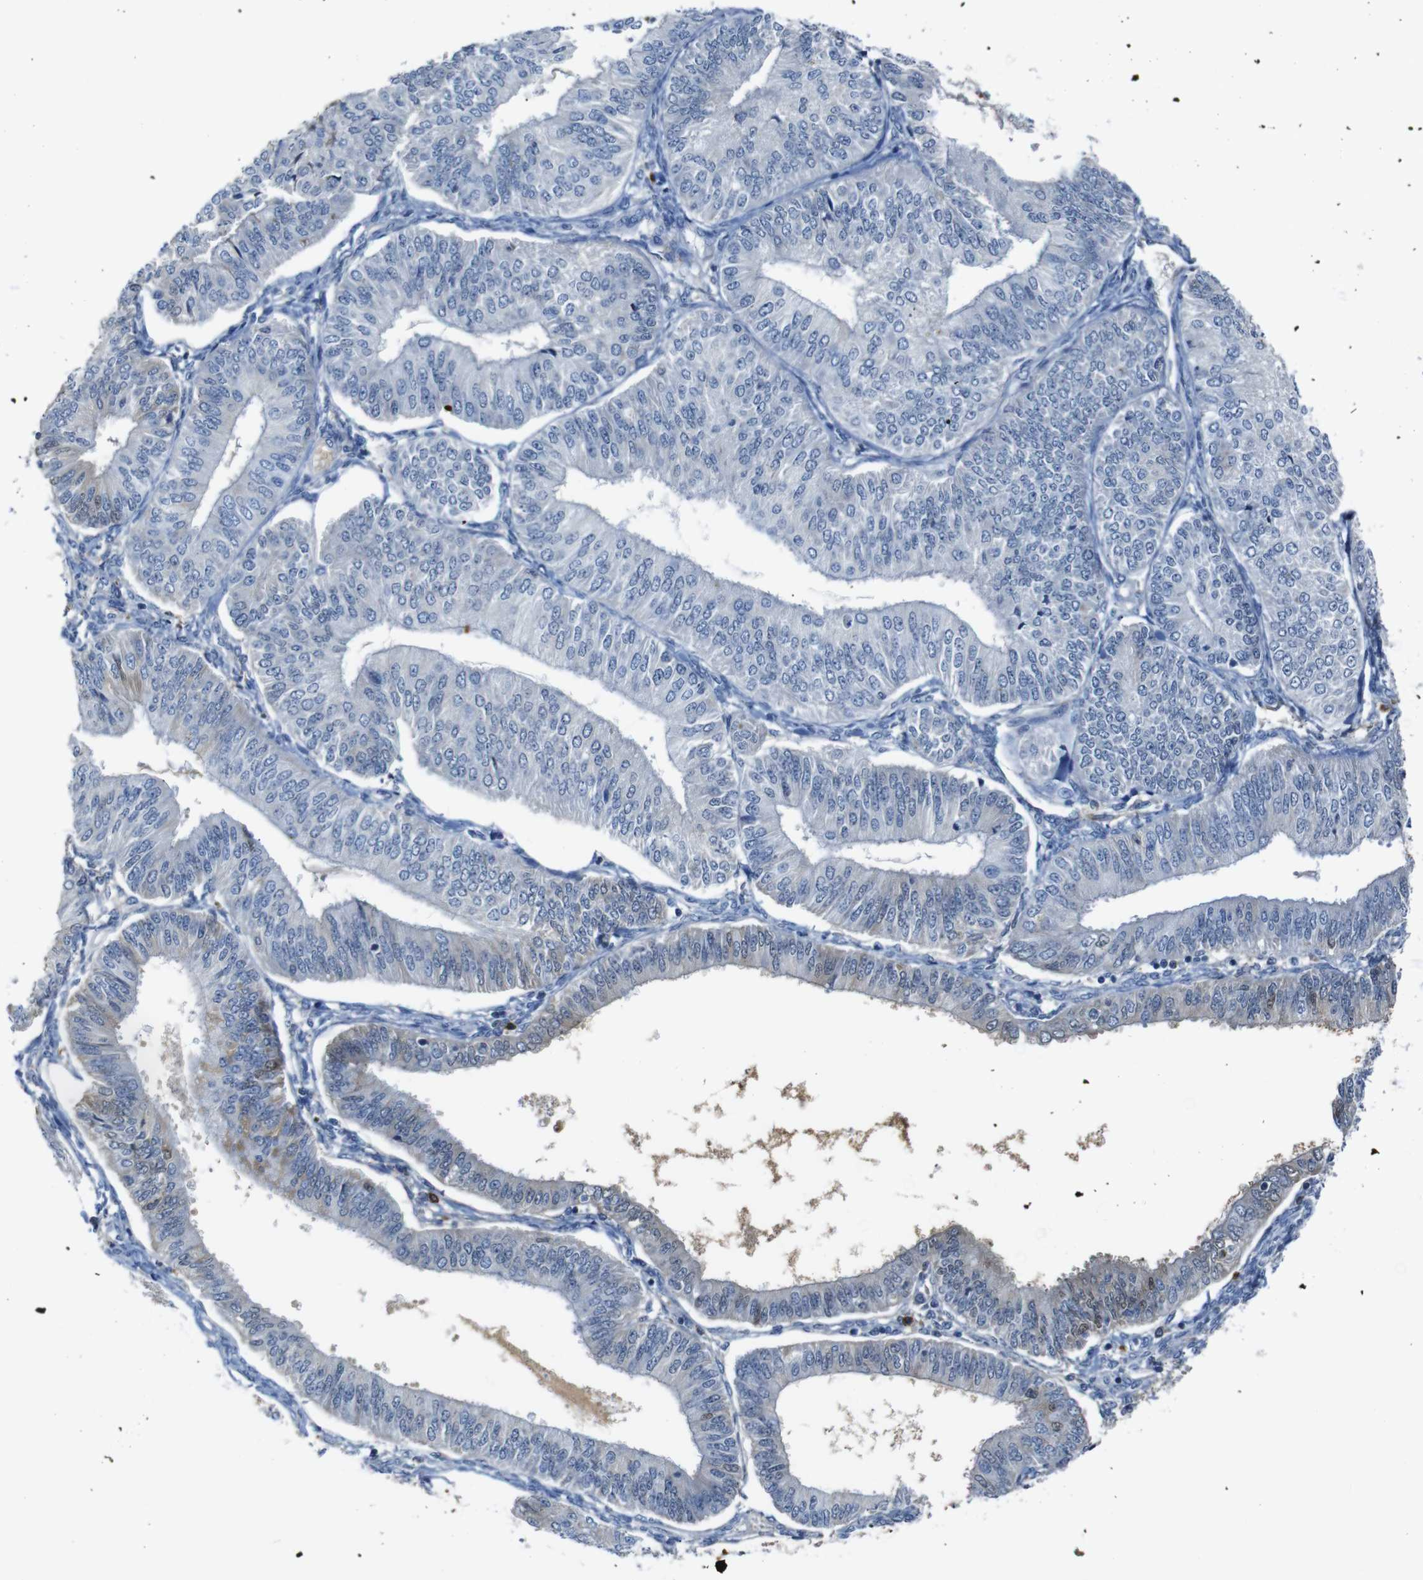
{"staining": {"intensity": "negative", "quantity": "none", "location": "none"}, "tissue": "endometrial cancer", "cell_type": "Tumor cells", "image_type": "cancer", "snomed": [{"axis": "morphology", "description": "Adenocarcinoma, NOS"}, {"axis": "topography", "description": "Endometrium"}], "caption": "This is an IHC micrograph of adenocarcinoma (endometrial). There is no staining in tumor cells.", "gene": "SERPINA1", "patient": {"sex": "female", "age": 58}}